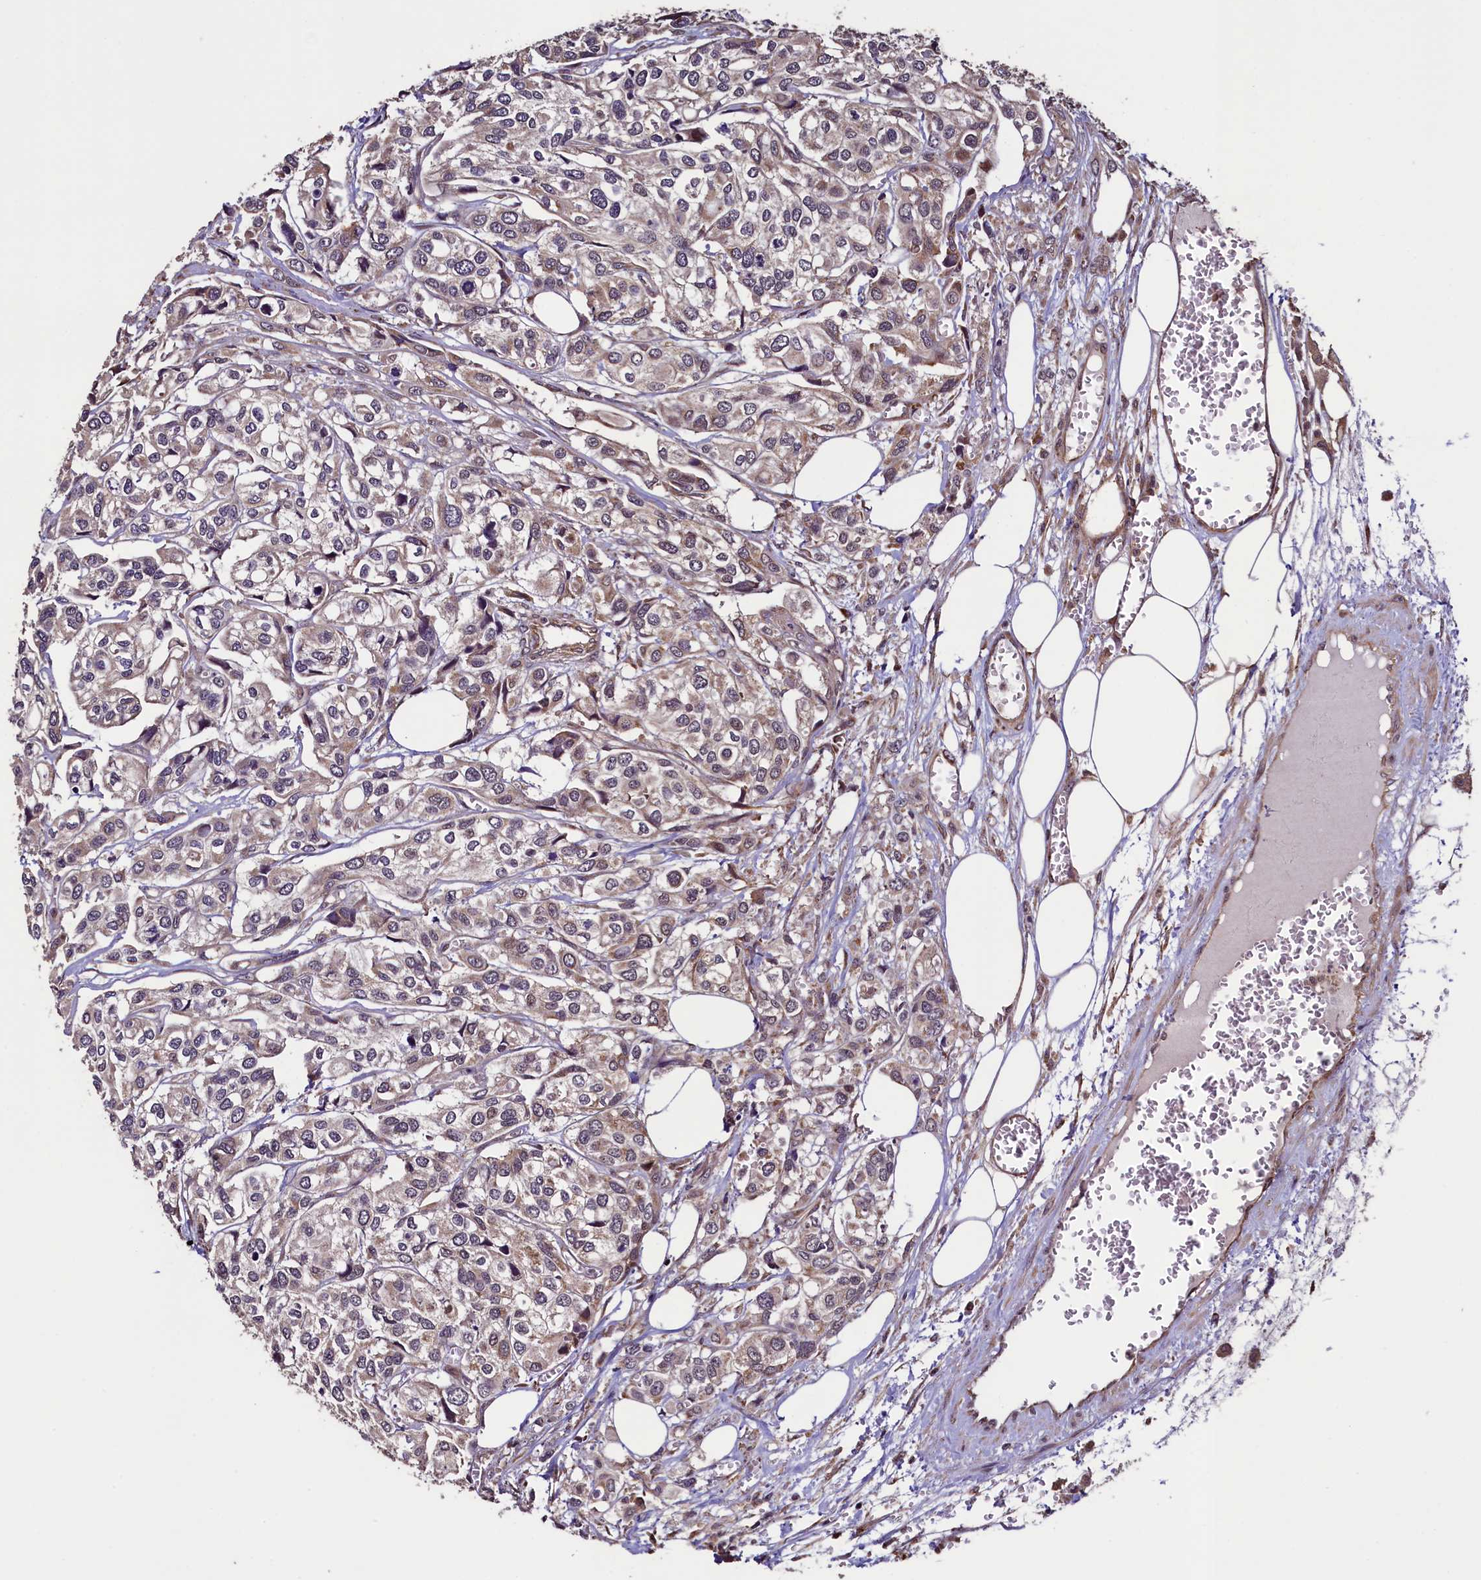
{"staining": {"intensity": "weak", "quantity": "25%-75%", "location": "cytoplasmic/membranous"}, "tissue": "urothelial cancer", "cell_type": "Tumor cells", "image_type": "cancer", "snomed": [{"axis": "morphology", "description": "Urothelial carcinoma, High grade"}, {"axis": "topography", "description": "Urinary bladder"}], "caption": "This image exhibits immunohistochemistry (IHC) staining of urothelial cancer, with low weak cytoplasmic/membranous positivity in about 25%-75% of tumor cells.", "gene": "RBFA", "patient": {"sex": "male", "age": 67}}